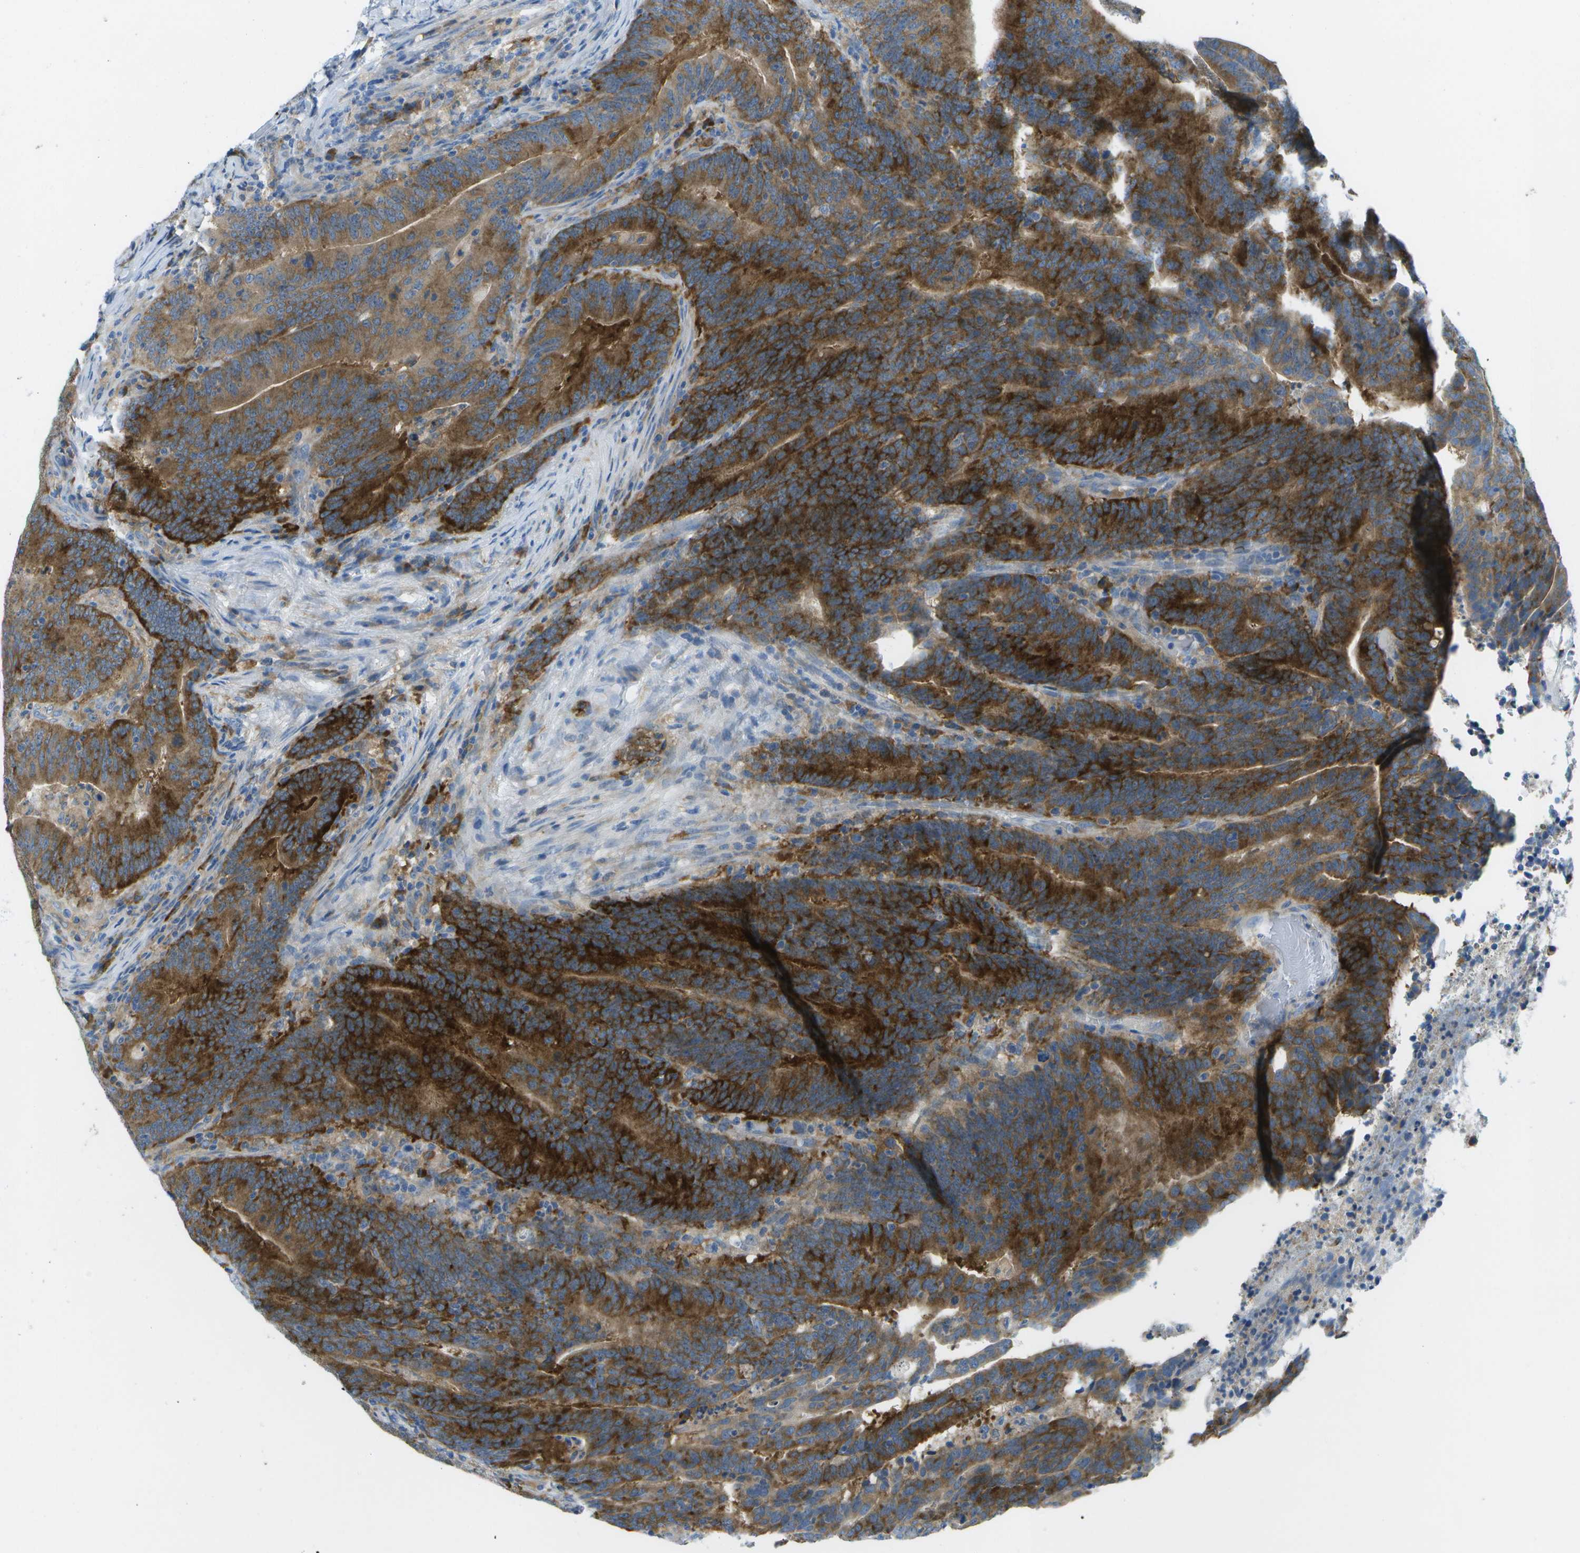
{"staining": {"intensity": "strong", "quantity": ">75%", "location": "cytoplasmic/membranous"}, "tissue": "colorectal cancer", "cell_type": "Tumor cells", "image_type": "cancer", "snomed": [{"axis": "morphology", "description": "Normal tissue, NOS"}, {"axis": "morphology", "description": "Adenocarcinoma, NOS"}, {"axis": "topography", "description": "Colon"}], "caption": "Protein staining of colorectal cancer tissue reveals strong cytoplasmic/membranous expression in about >75% of tumor cells.", "gene": "WNK2", "patient": {"sex": "female", "age": 66}}